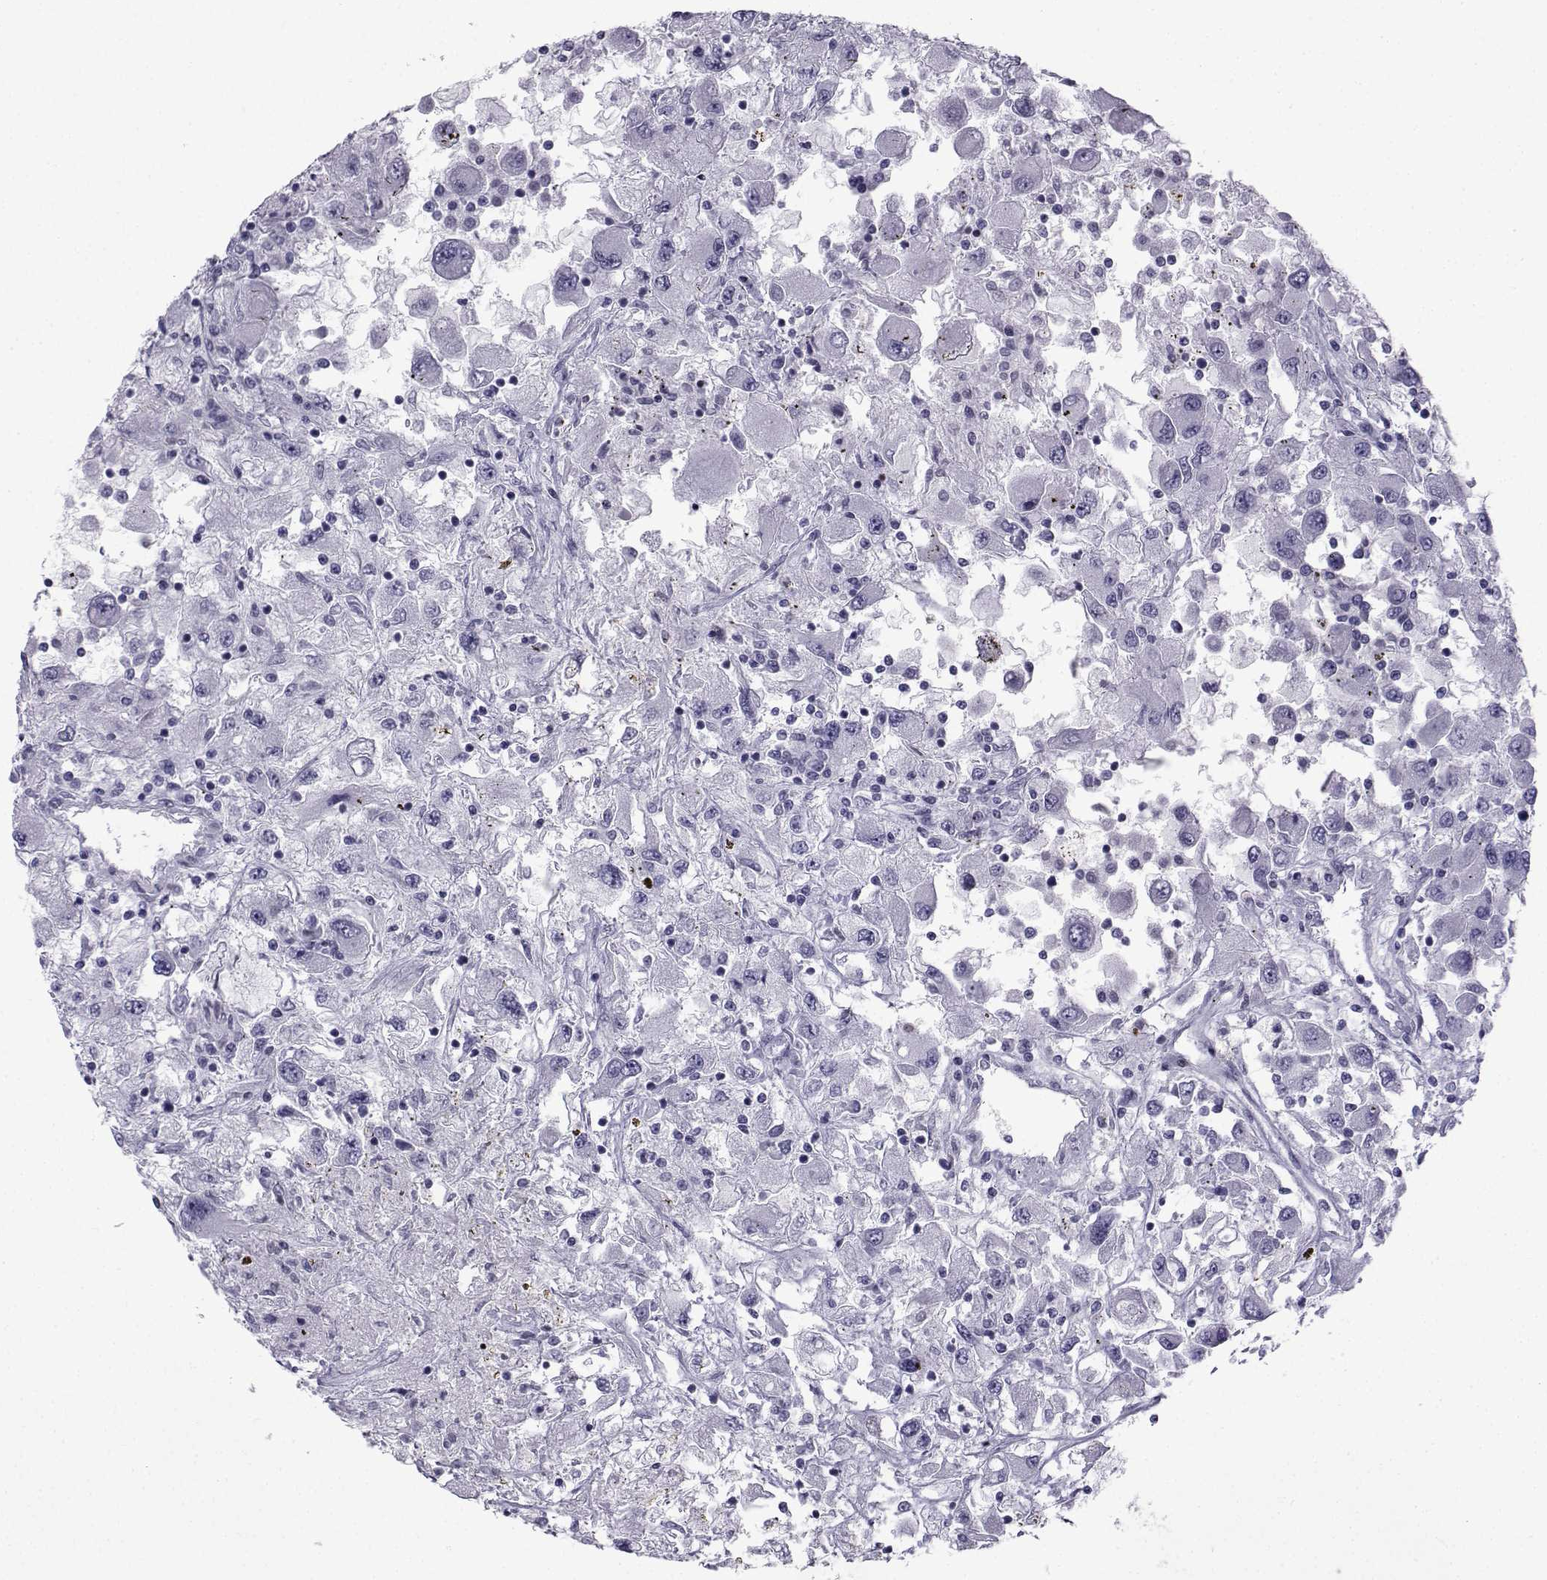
{"staining": {"intensity": "negative", "quantity": "none", "location": "none"}, "tissue": "renal cancer", "cell_type": "Tumor cells", "image_type": "cancer", "snomed": [{"axis": "morphology", "description": "Adenocarcinoma, NOS"}, {"axis": "topography", "description": "Kidney"}], "caption": "IHC histopathology image of neoplastic tissue: renal adenocarcinoma stained with DAB demonstrates no significant protein positivity in tumor cells.", "gene": "SPANXD", "patient": {"sex": "female", "age": 67}}